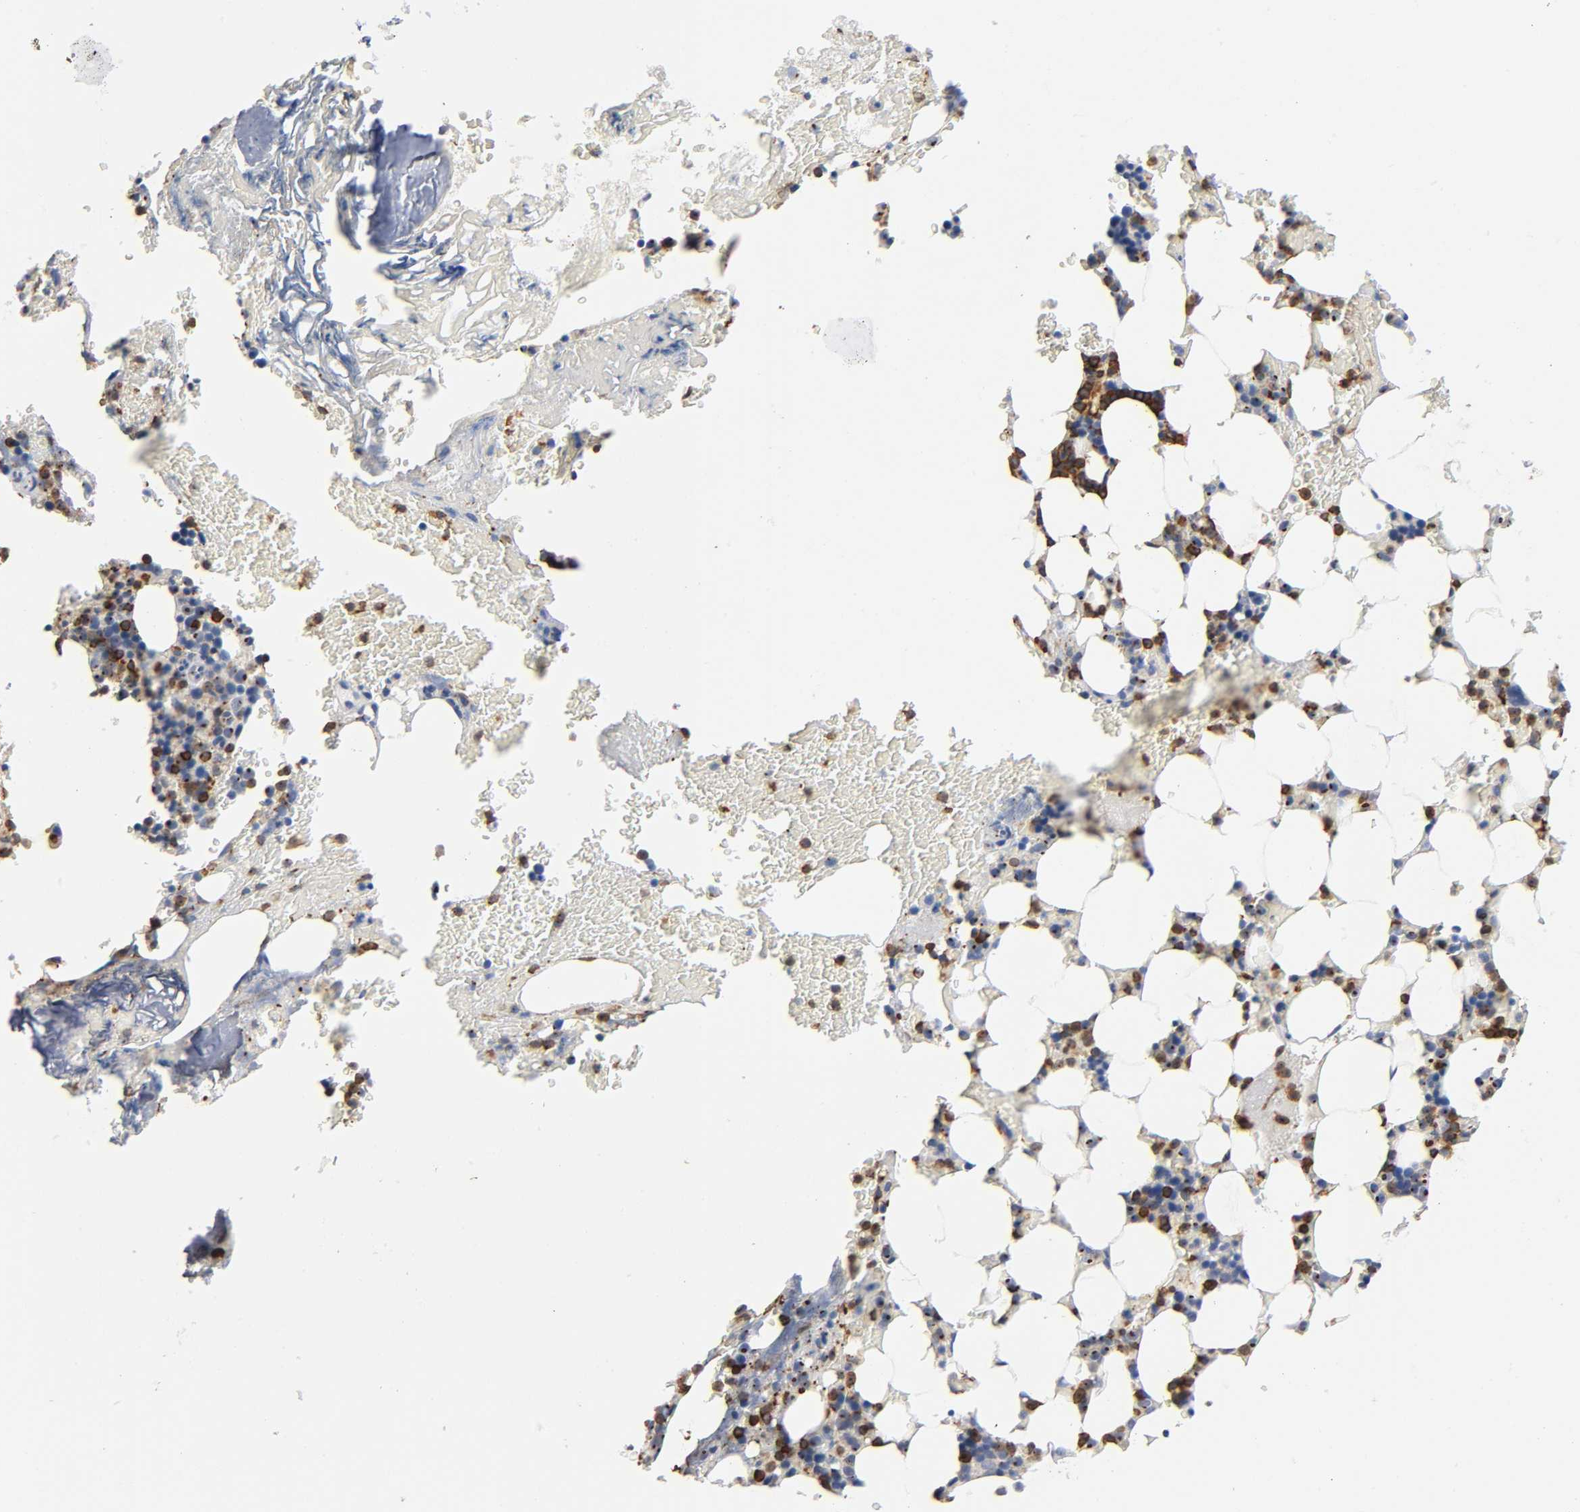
{"staining": {"intensity": "moderate", "quantity": "25%-75%", "location": "cytoplasmic/membranous,nuclear"}, "tissue": "bone marrow", "cell_type": "Hematopoietic cells", "image_type": "normal", "snomed": [{"axis": "morphology", "description": "Normal tissue, NOS"}, {"axis": "topography", "description": "Bone marrow"}], "caption": "Immunohistochemical staining of unremarkable human bone marrow shows medium levels of moderate cytoplasmic/membranous,nuclear staining in approximately 25%-75% of hematopoietic cells.", "gene": "CAPN10", "patient": {"sex": "female", "age": 73}}